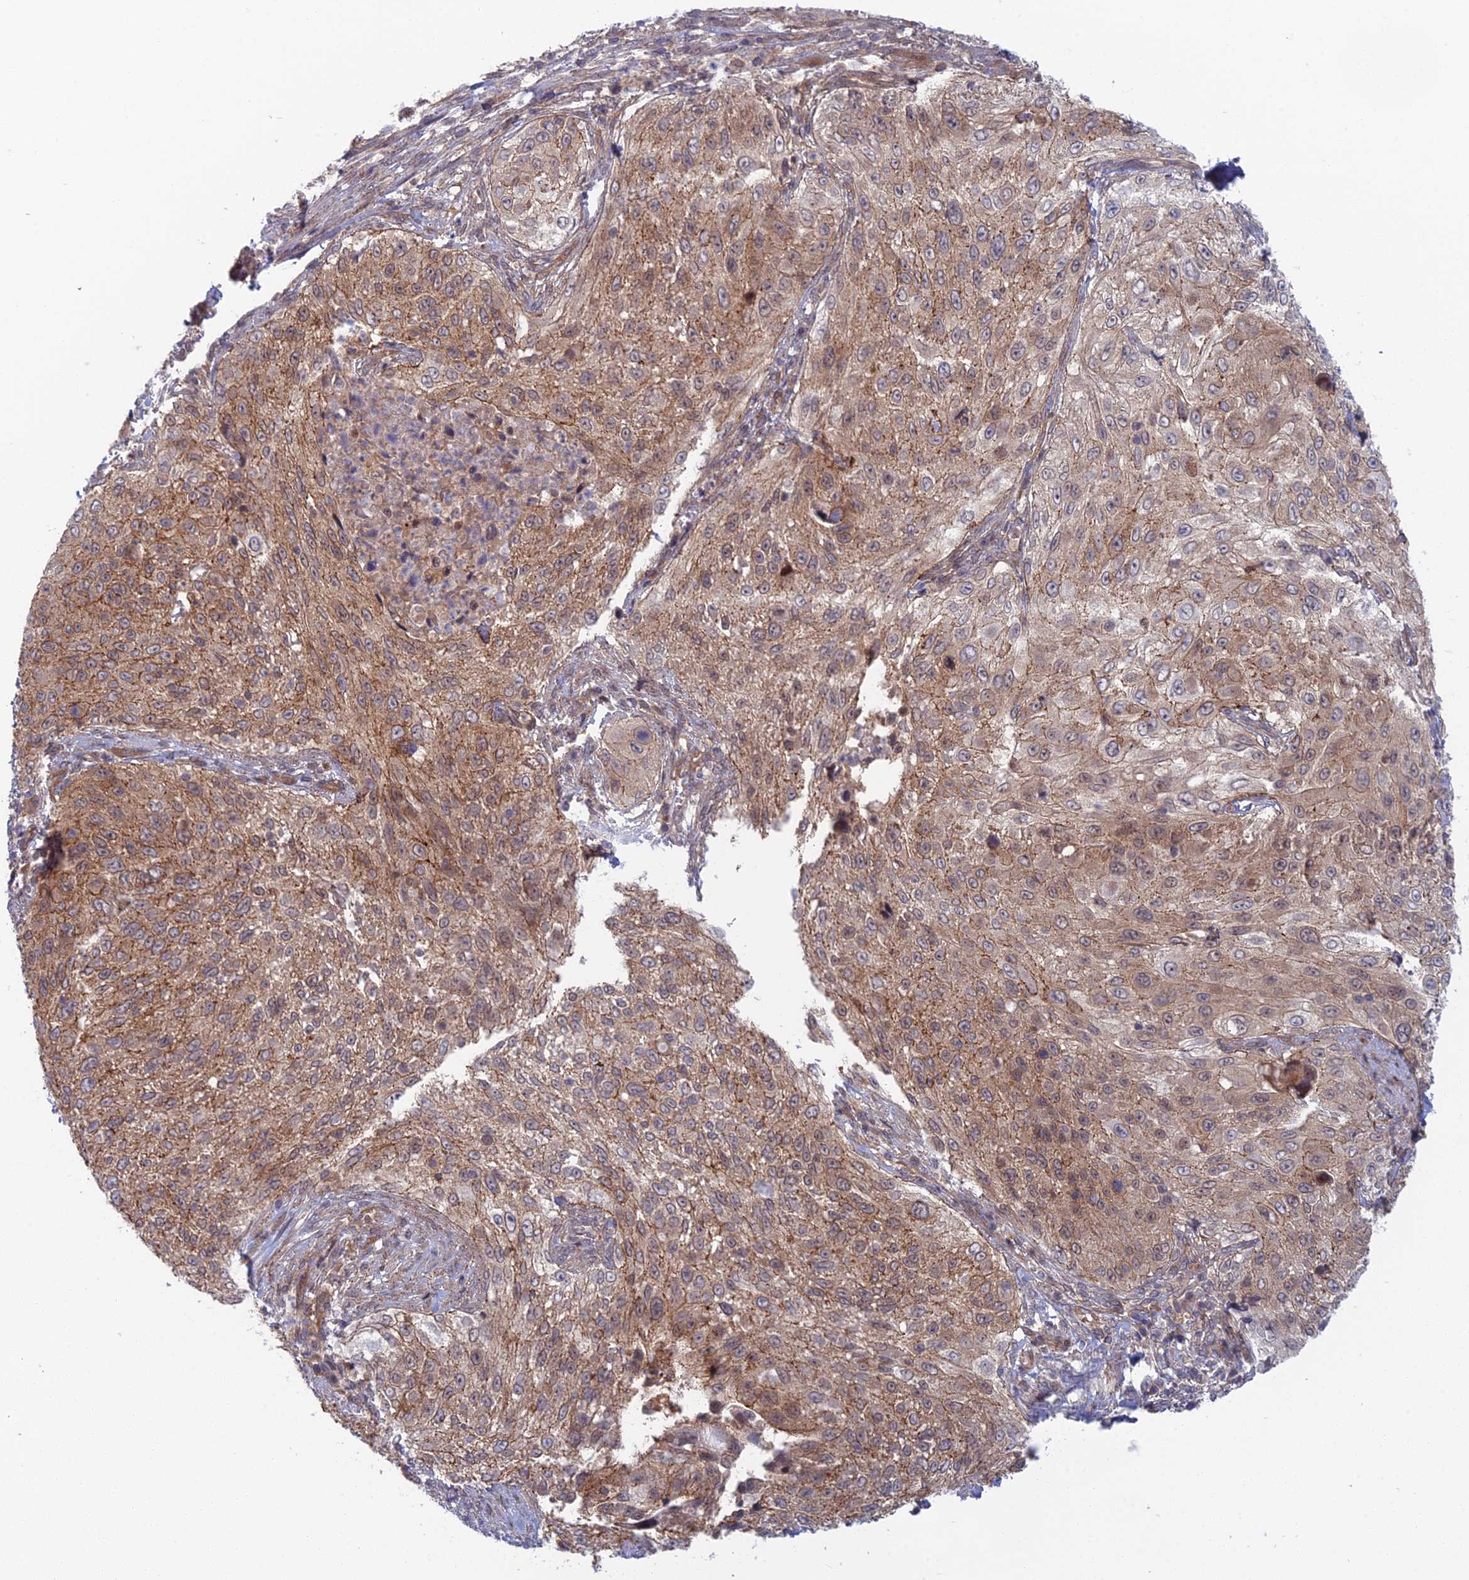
{"staining": {"intensity": "moderate", "quantity": "25%-75%", "location": "cytoplasmic/membranous"}, "tissue": "cervical cancer", "cell_type": "Tumor cells", "image_type": "cancer", "snomed": [{"axis": "morphology", "description": "Squamous cell carcinoma, NOS"}, {"axis": "topography", "description": "Cervix"}], "caption": "Tumor cells reveal moderate cytoplasmic/membranous staining in about 25%-75% of cells in squamous cell carcinoma (cervical).", "gene": "ABHD1", "patient": {"sex": "female", "age": 42}}